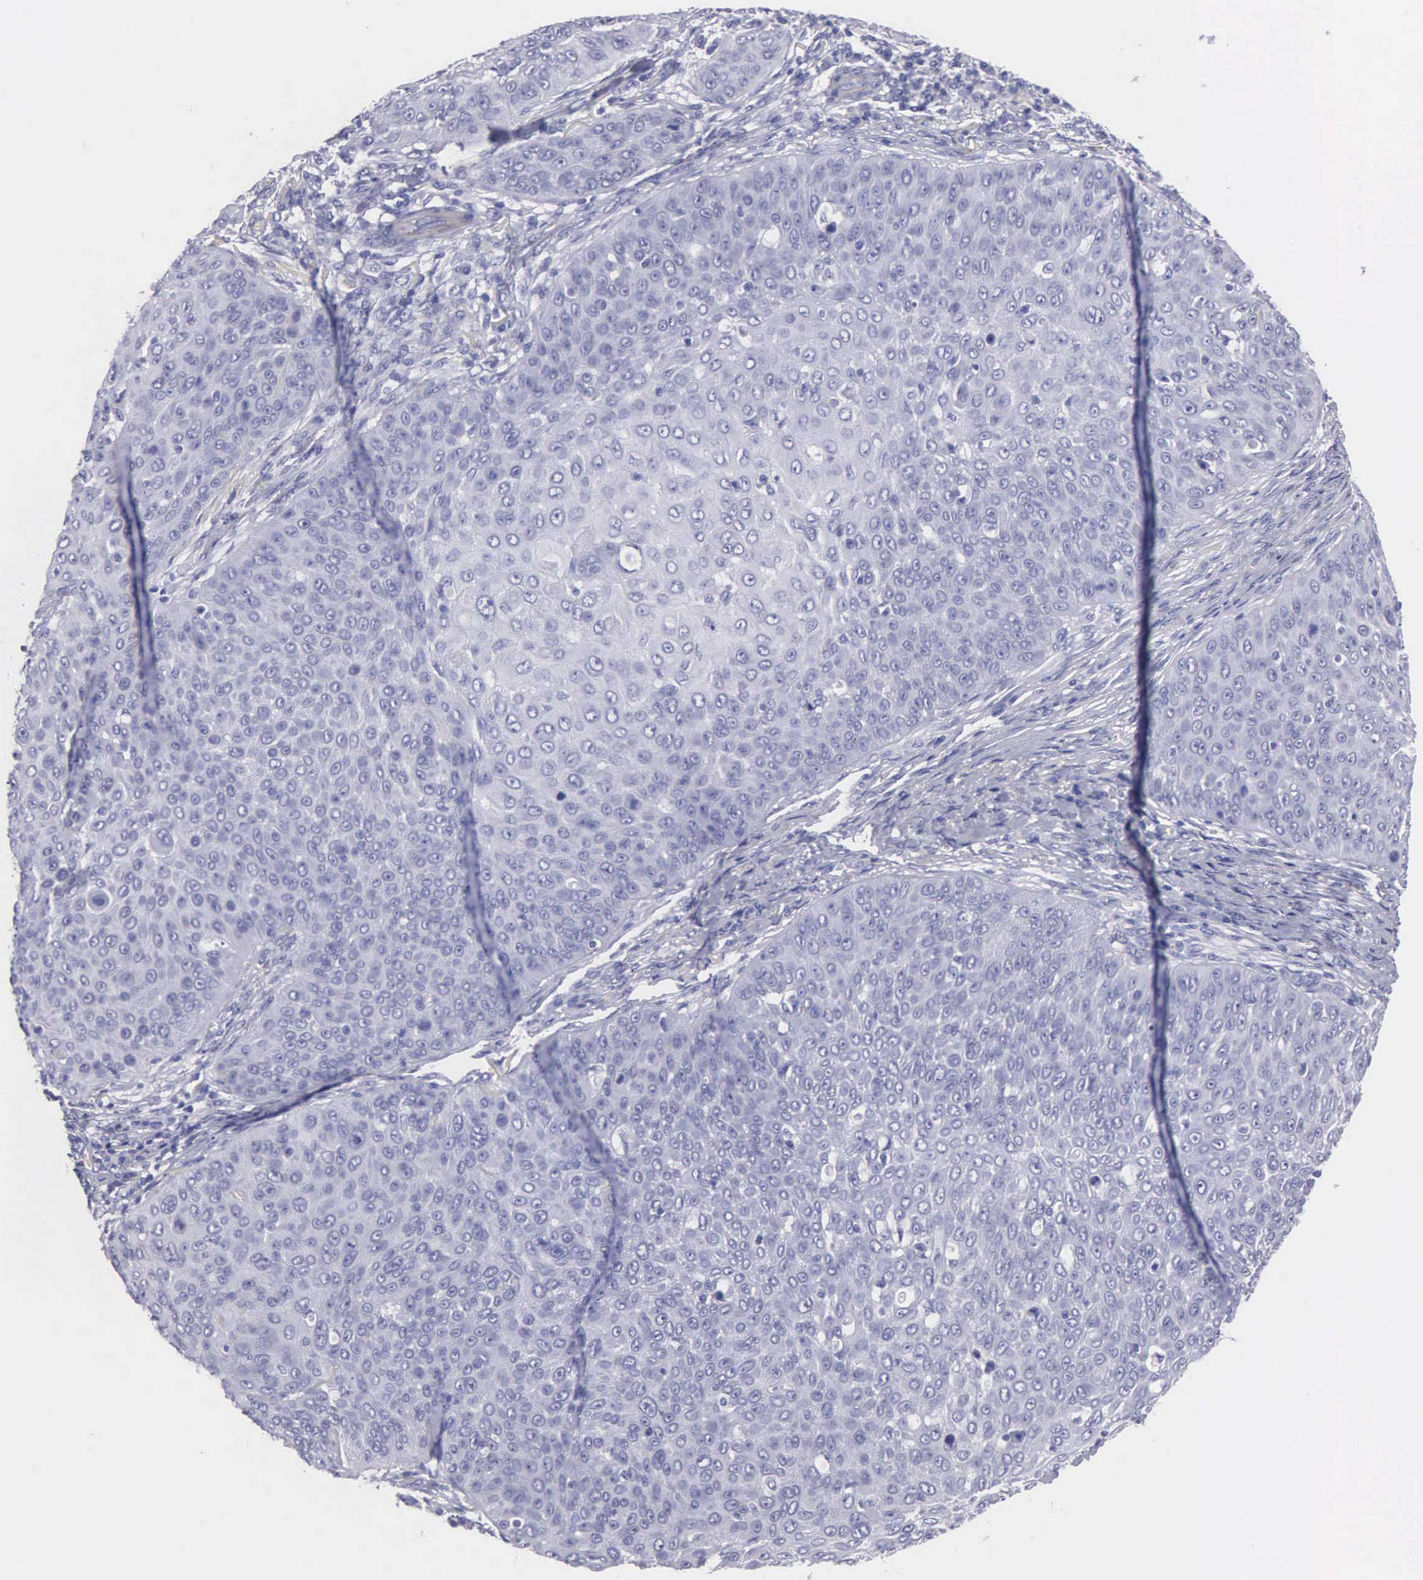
{"staining": {"intensity": "negative", "quantity": "none", "location": "none"}, "tissue": "skin cancer", "cell_type": "Tumor cells", "image_type": "cancer", "snomed": [{"axis": "morphology", "description": "Squamous cell carcinoma, NOS"}, {"axis": "topography", "description": "Skin"}], "caption": "The immunohistochemistry image has no significant staining in tumor cells of skin squamous cell carcinoma tissue.", "gene": "FBLN5", "patient": {"sex": "male", "age": 82}}